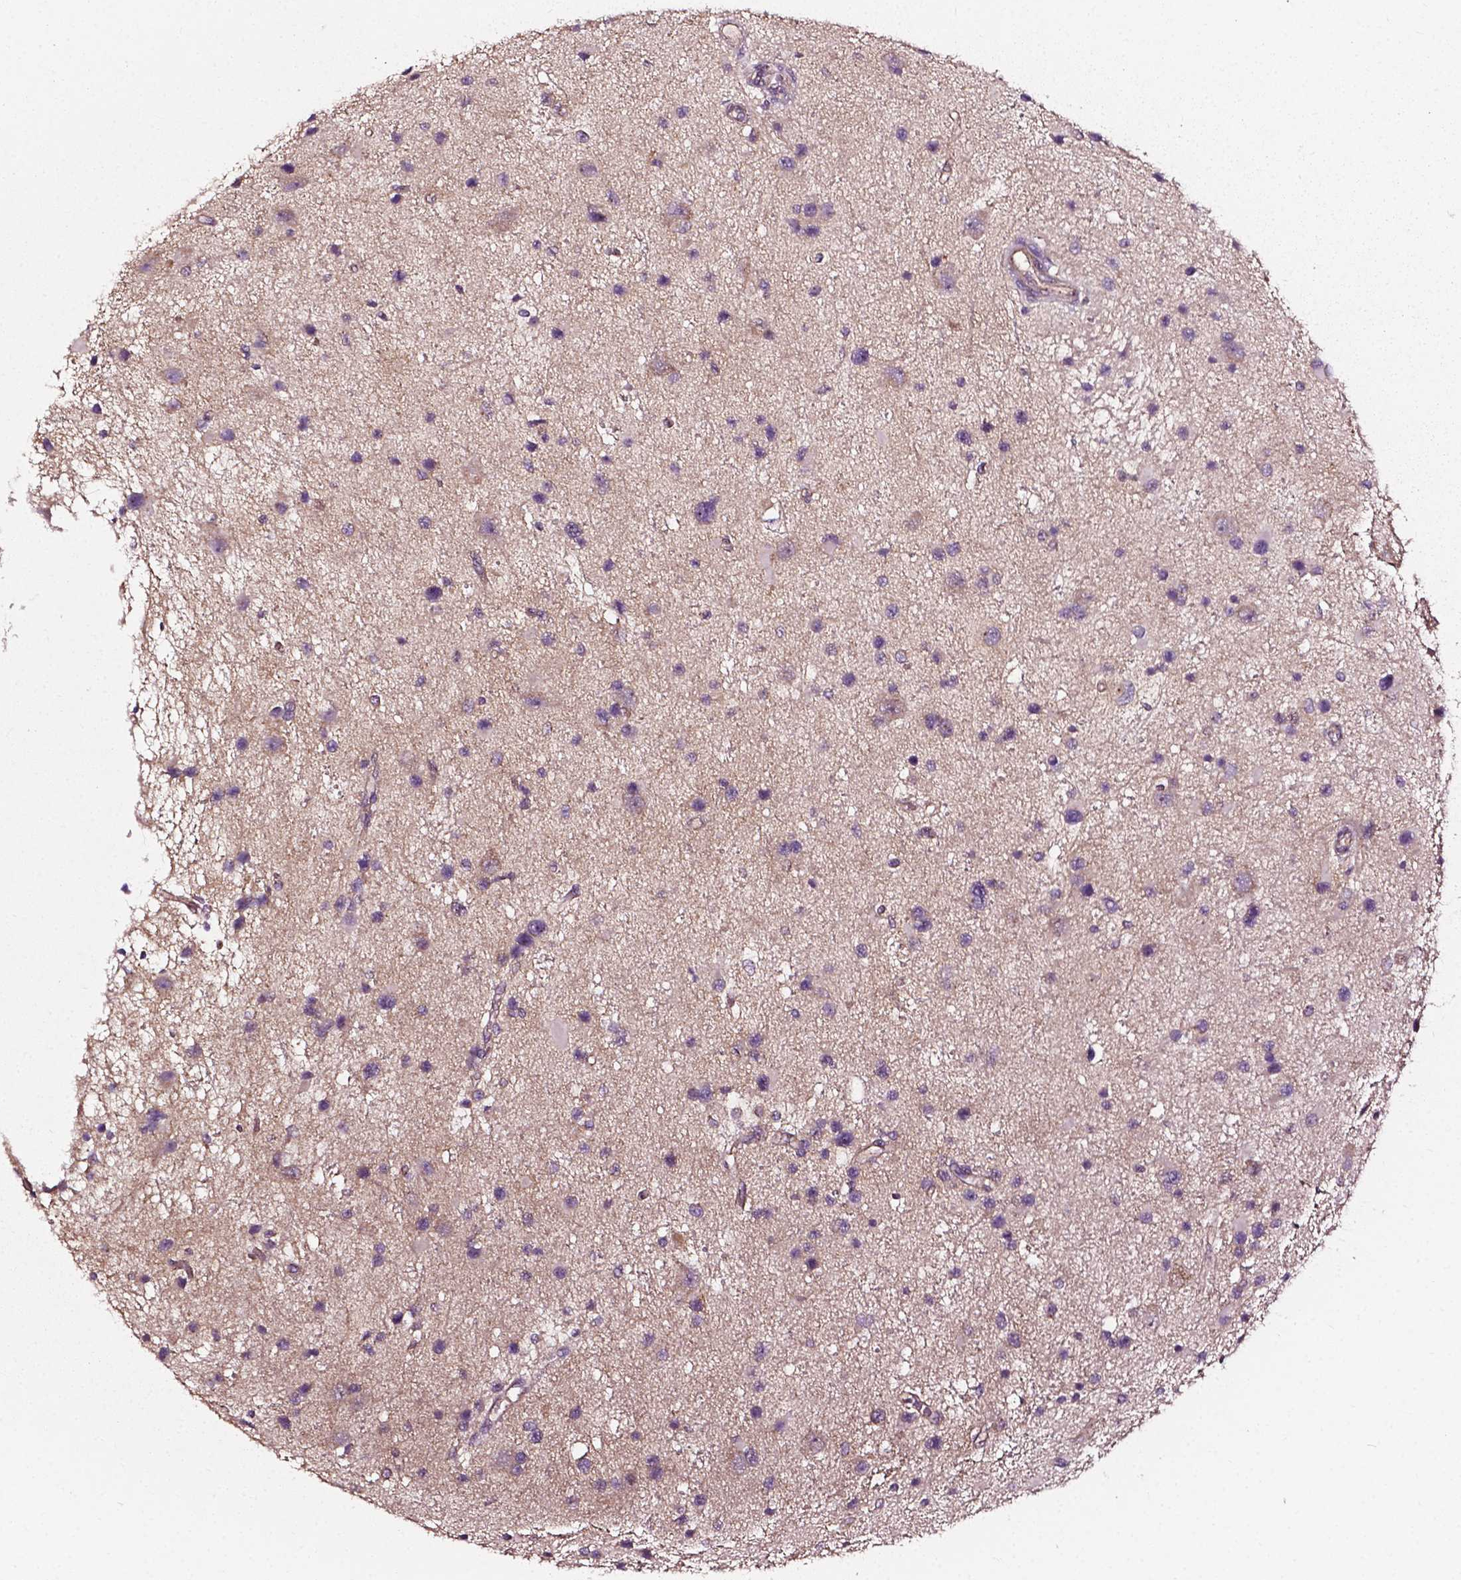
{"staining": {"intensity": "negative", "quantity": "none", "location": "none"}, "tissue": "glioma", "cell_type": "Tumor cells", "image_type": "cancer", "snomed": [{"axis": "morphology", "description": "Glioma, malignant, Low grade"}, {"axis": "topography", "description": "Brain"}], "caption": "Protein analysis of malignant glioma (low-grade) reveals no significant staining in tumor cells.", "gene": "ATG16L1", "patient": {"sex": "female", "age": 32}}